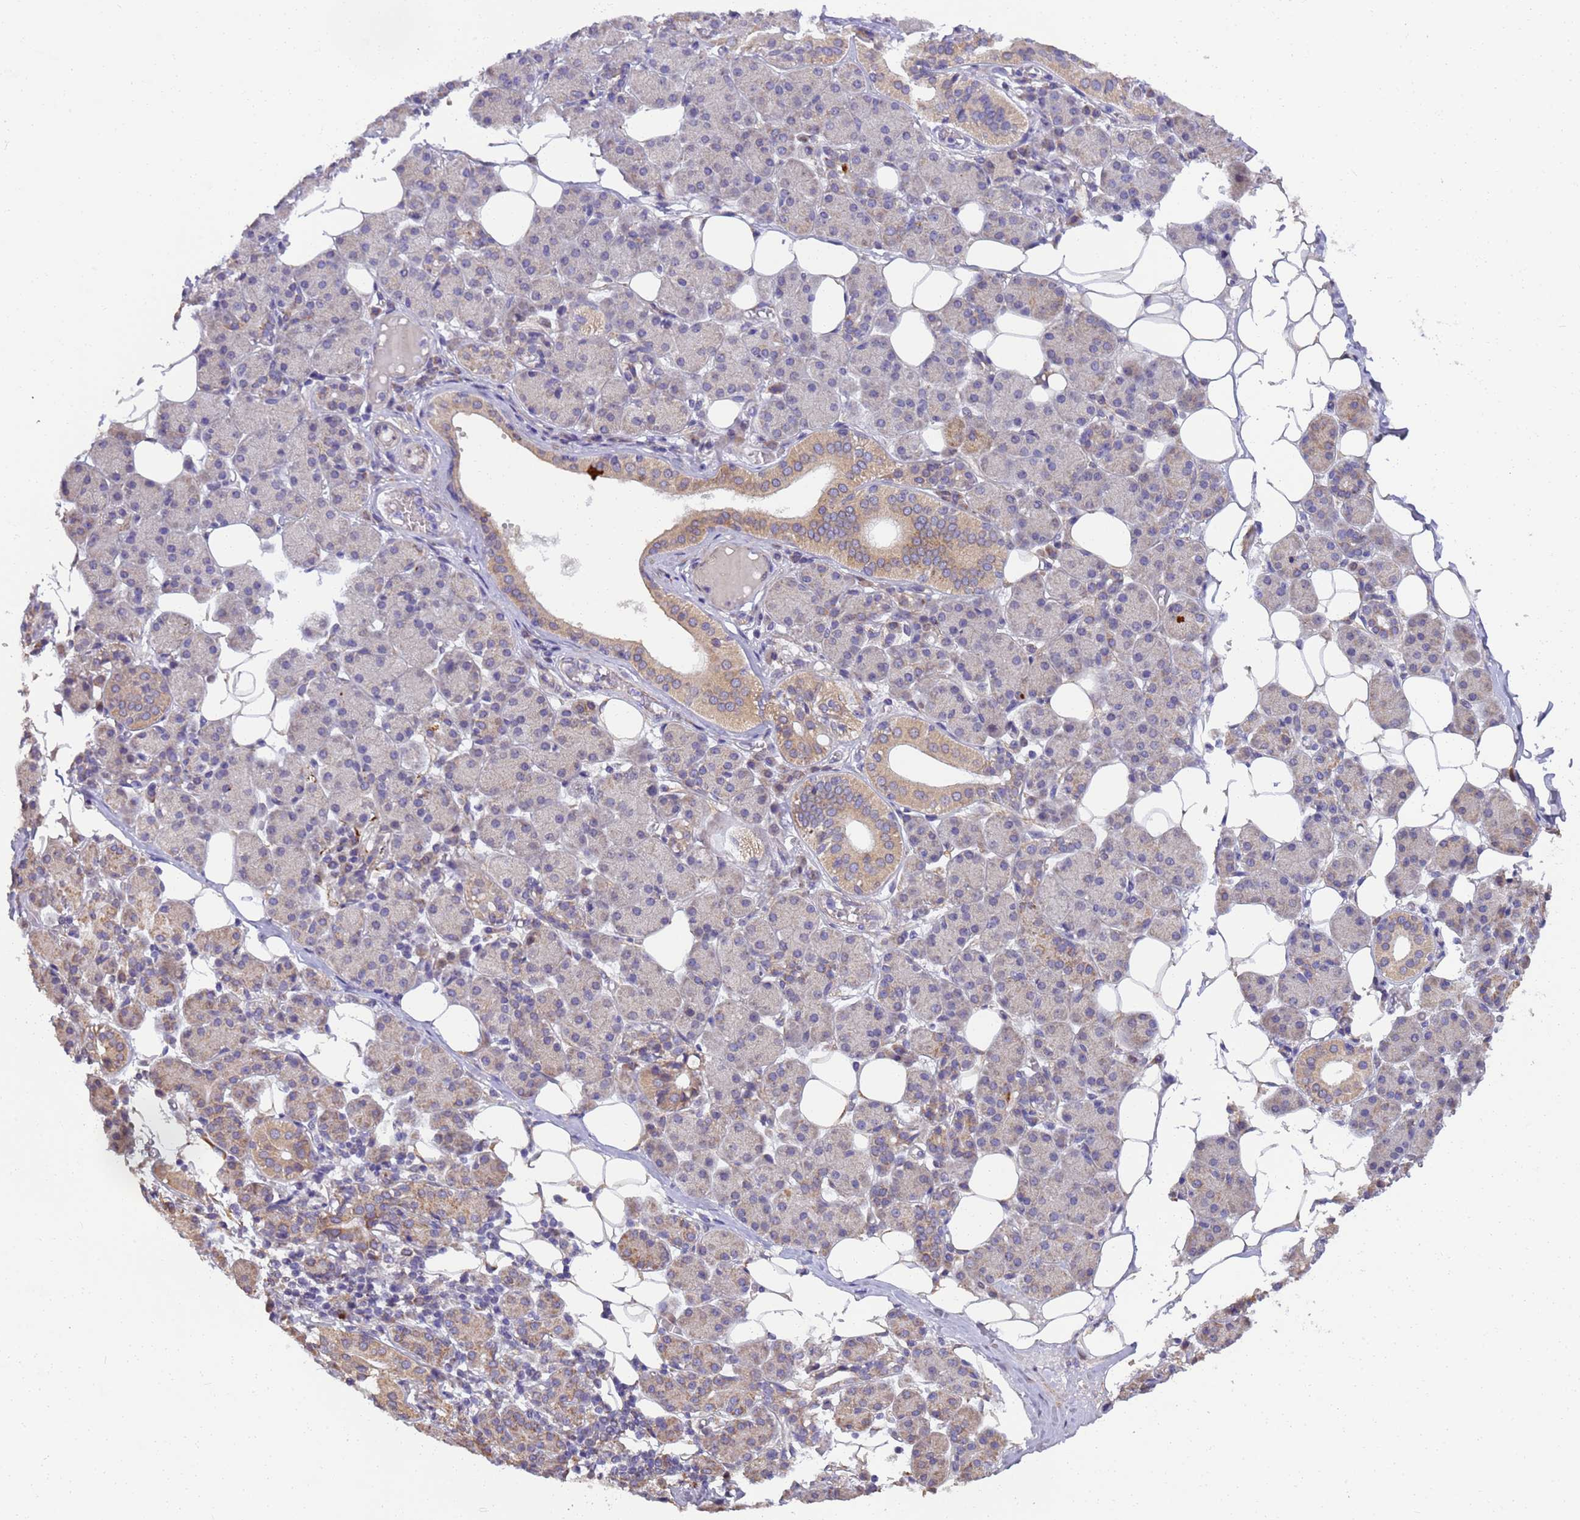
{"staining": {"intensity": "strong", "quantity": "<25%", "location": "cytoplasmic/membranous"}, "tissue": "salivary gland", "cell_type": "Glandular cells", "image_type": "normal", "snomed": [{"axis": "morphology", "description": "Normal tissue, NOS"}, {"axis": "topography", "description": "Salivary gland"}], "caption": "Human salivary gland stained for a protein (brown) demonstrates strong cytoplasmic/membranous positive positivity in approximately <25% of glandular cells.", "gene": "RAPGEF3", "patient": {"sex": "female", "age": 33}}